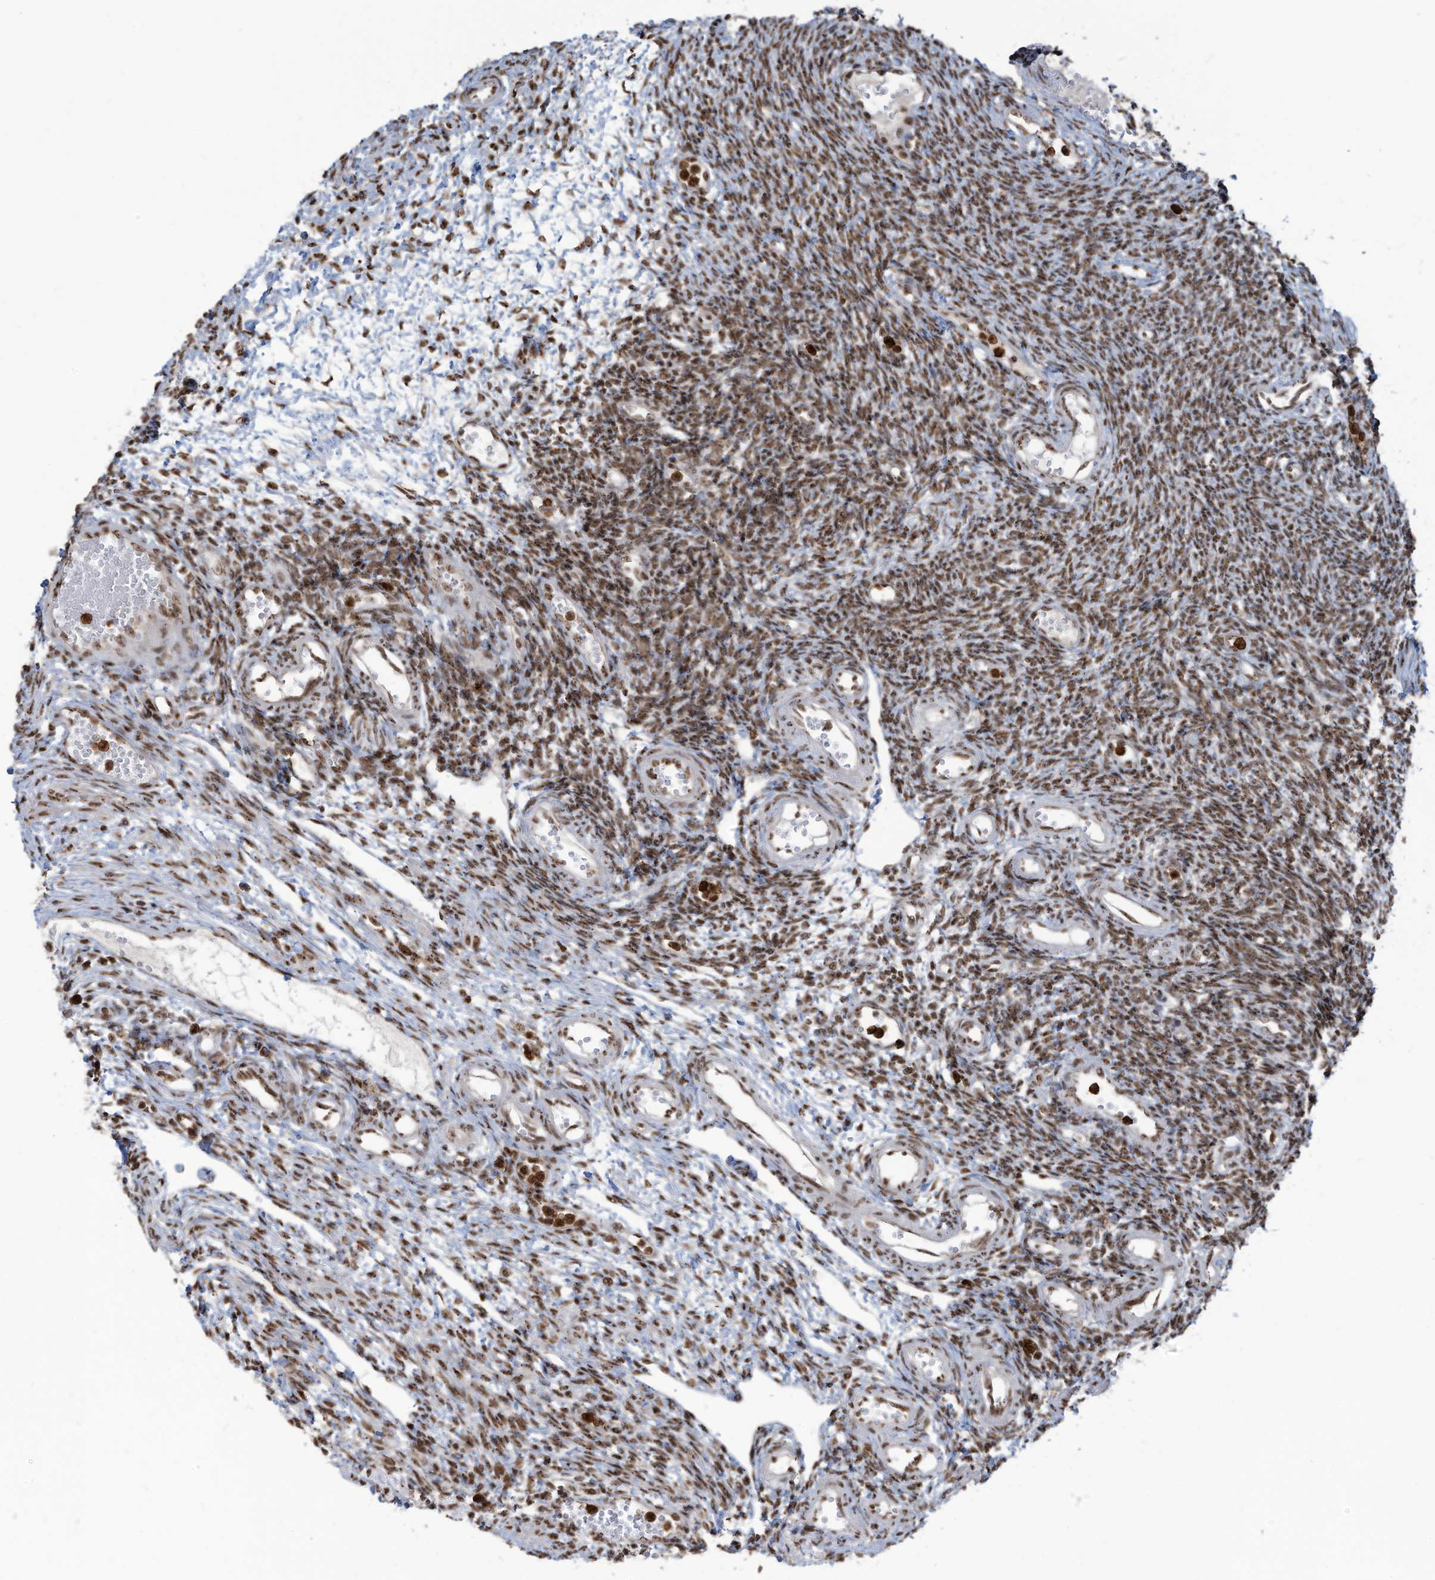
{"staining": {"intensity": "moderate", "quantity": ">75%", "location": "nuclear"}, "tissue": "ovary", "cell_type": "Ovarian stroma cells", "image_type": "normal", "snomed": [{"axis": "morphology", "description": "Normal tissue, NOS"}, {"axis": "morphology", "description": "Cyst, NOS"}, {"axis": "topography", "description": "Ovary"}], "caption": "Immunohistochemistry of unremarkable human ovary demonstrates medium levels of moderate nuclear expression in approximately >75% of ovarian stroma cells.", "gene": "LBH", "patient": {"sex": "female", "age": 33}}